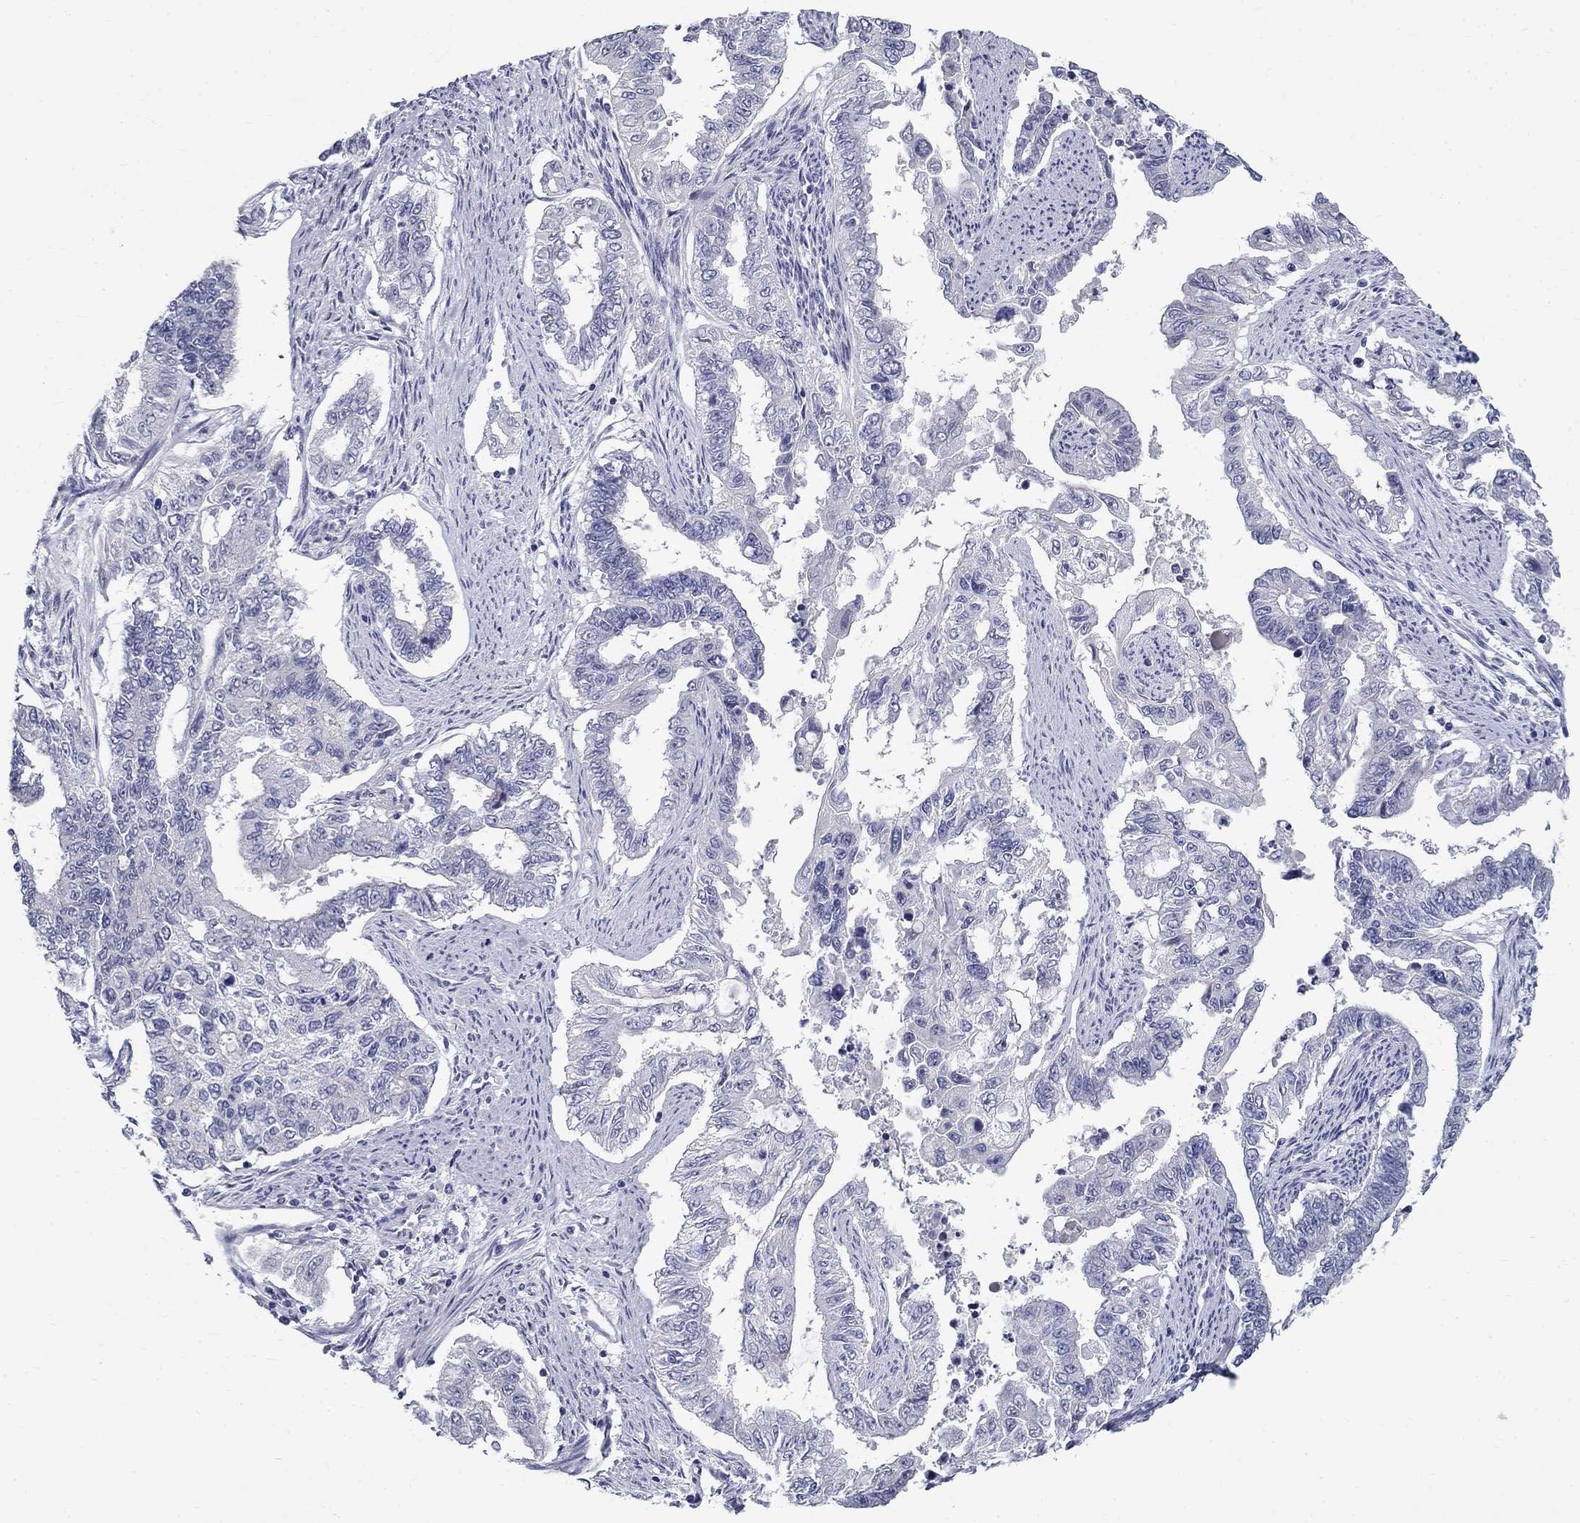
{"staining": {"intensity": "negative", "quantity": "none", "location": "none"}, "tissue": "endometrial cancer", "cell_type": "Tumor cells", "image_type": "cancer", "snomed": [{"axis": "morphology", "description": "Adenocarcinoma, NOS"}, {"axis": "topography", "description": "Uterus"}], "caption": "Endometrial cancer (adenocarcinoma) stained for a protein using immunohistochemistry (IHC) displays no positivity tumor cells.", "gene": "GUCA1A", "patient": {"sex": "female", "age": 59}}